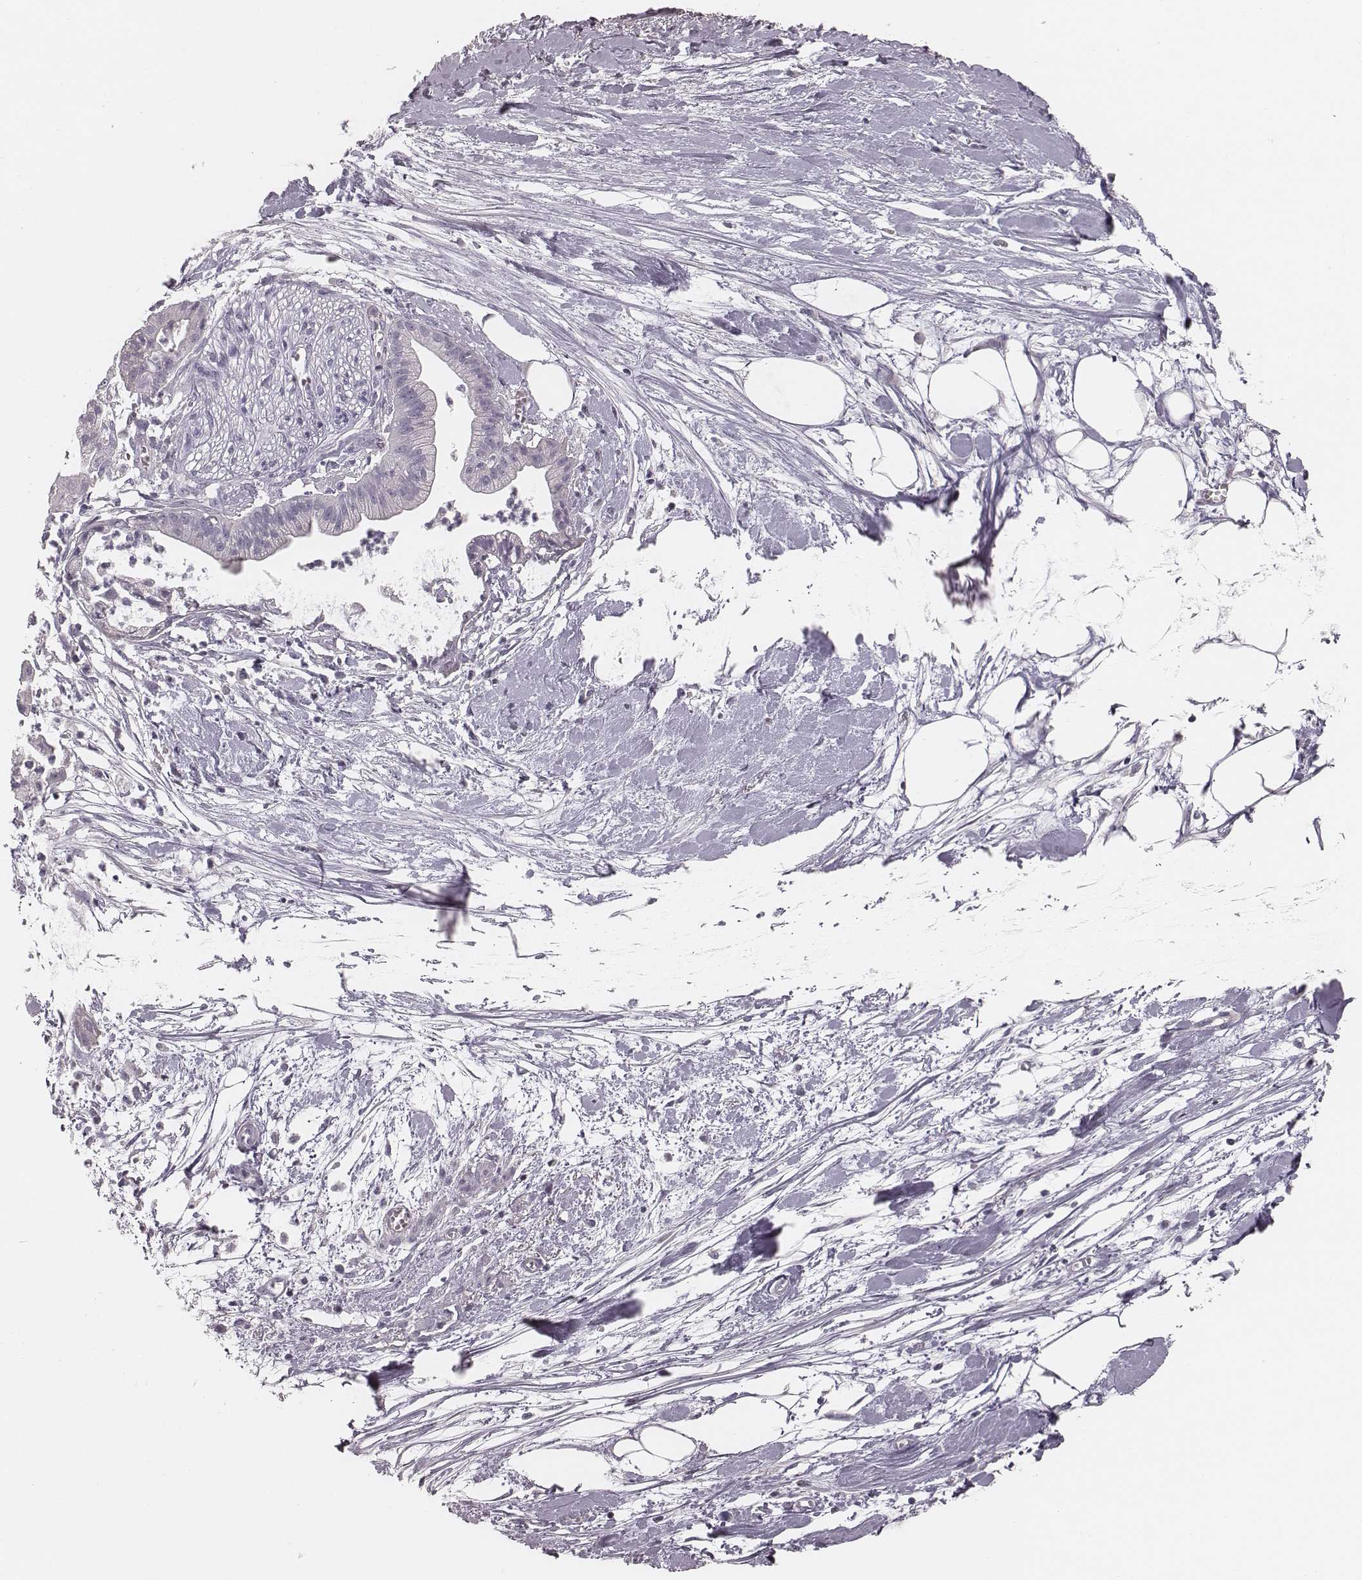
{"staining": {"intensity": "negative", "quantity": "none", "location": "none"}, "tissue": "pancreatic cancer", "cell_type": "Tumor cells", "image_type": "cancer", "snomed": [{"axis": "morphology", "description": "Normal tissue, NOS"}, {"axis": "morphology", "description": "Adenocarcinoma, NOS"}, {"axis": "topography", "description": "Lymph node"}, {"axis": "topography", "description": "Pancreas"}], "caption": "Tumor cells are negative for brown protein staining in pancreatic adenocarcinoma. The staining is performed using DAB brown chromogen with nuclei counter-stained in using hematoxylin.", "gene": "S100Z", "patient": {"sex": "female", "age": 58}}